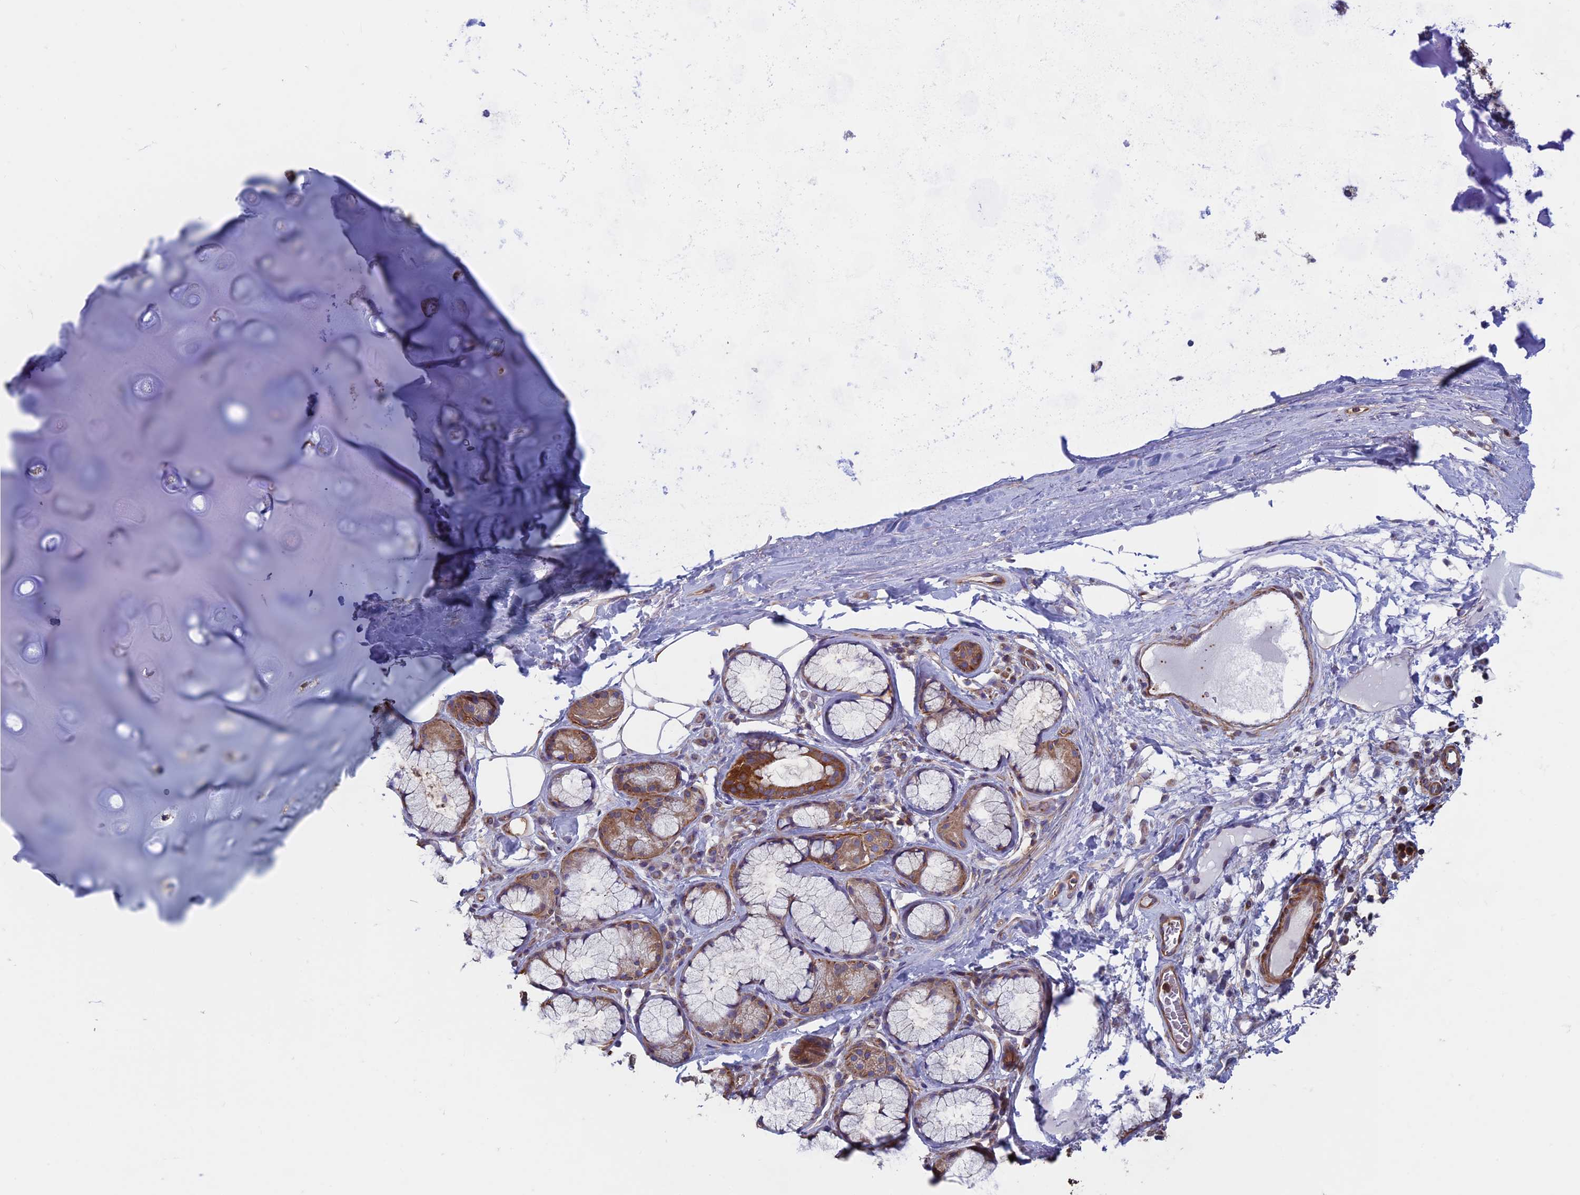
{"staining": {"intensity": "negative", "quantity": "none", "location": "none"}, "tissue": "adipose tissue", "cell_type": "Adipocytes", "image_type": "normal", "snomed": [{"axis": "morphology", "description": "Normal tissue, NOS"}, {"axis": "topography", "description": "Cartilage tissue"}], "caption": "This is a image of immunohistochemistry (IHC) staining of normal adipose tissue, which shows no staining in adipocytes. Nuclei are stained in blue.", "gene": "DNM1L", "patient": {"sex": "female", "age": 63}}